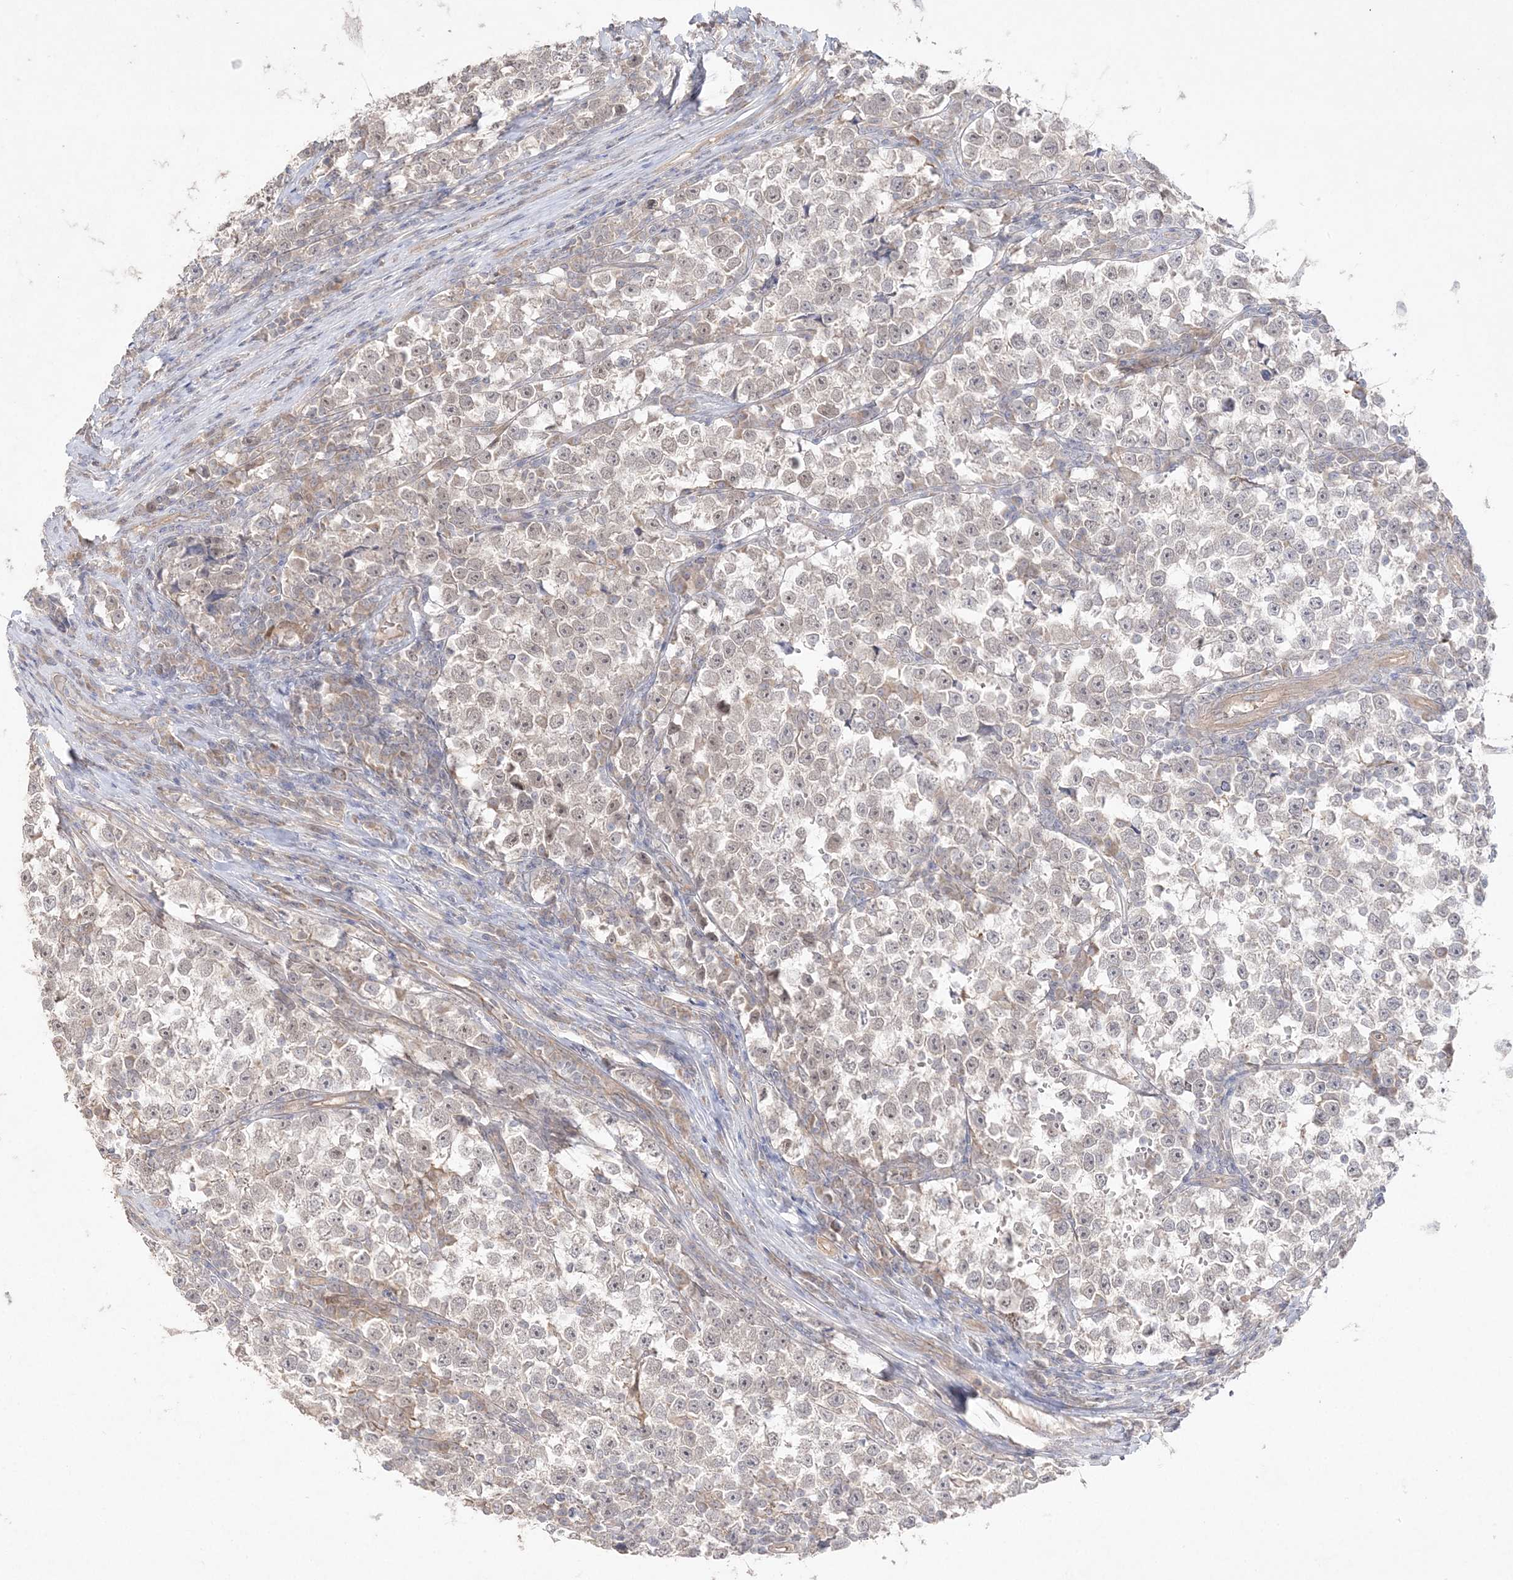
{"staining": {"intensity": "negative", "quantity": "none", "location": "none"}, "tissue": "testis cancer", "cell_type": "Tumor cells", "image_type": "cancer", "snomed": [{"axis": "morphology", "description": "Normal tissue, NOS"}, {"axis": "morphology", "description": "Seminoma, NOS"}, {"axis": "topography", "description": "Testis"}], "caption": "Testis cancer was stained to show a protein in brown. There is no significant expression in tumor cells.", "gene": "SH3BP4", "patient": {"sex": "male", "age": 43}}